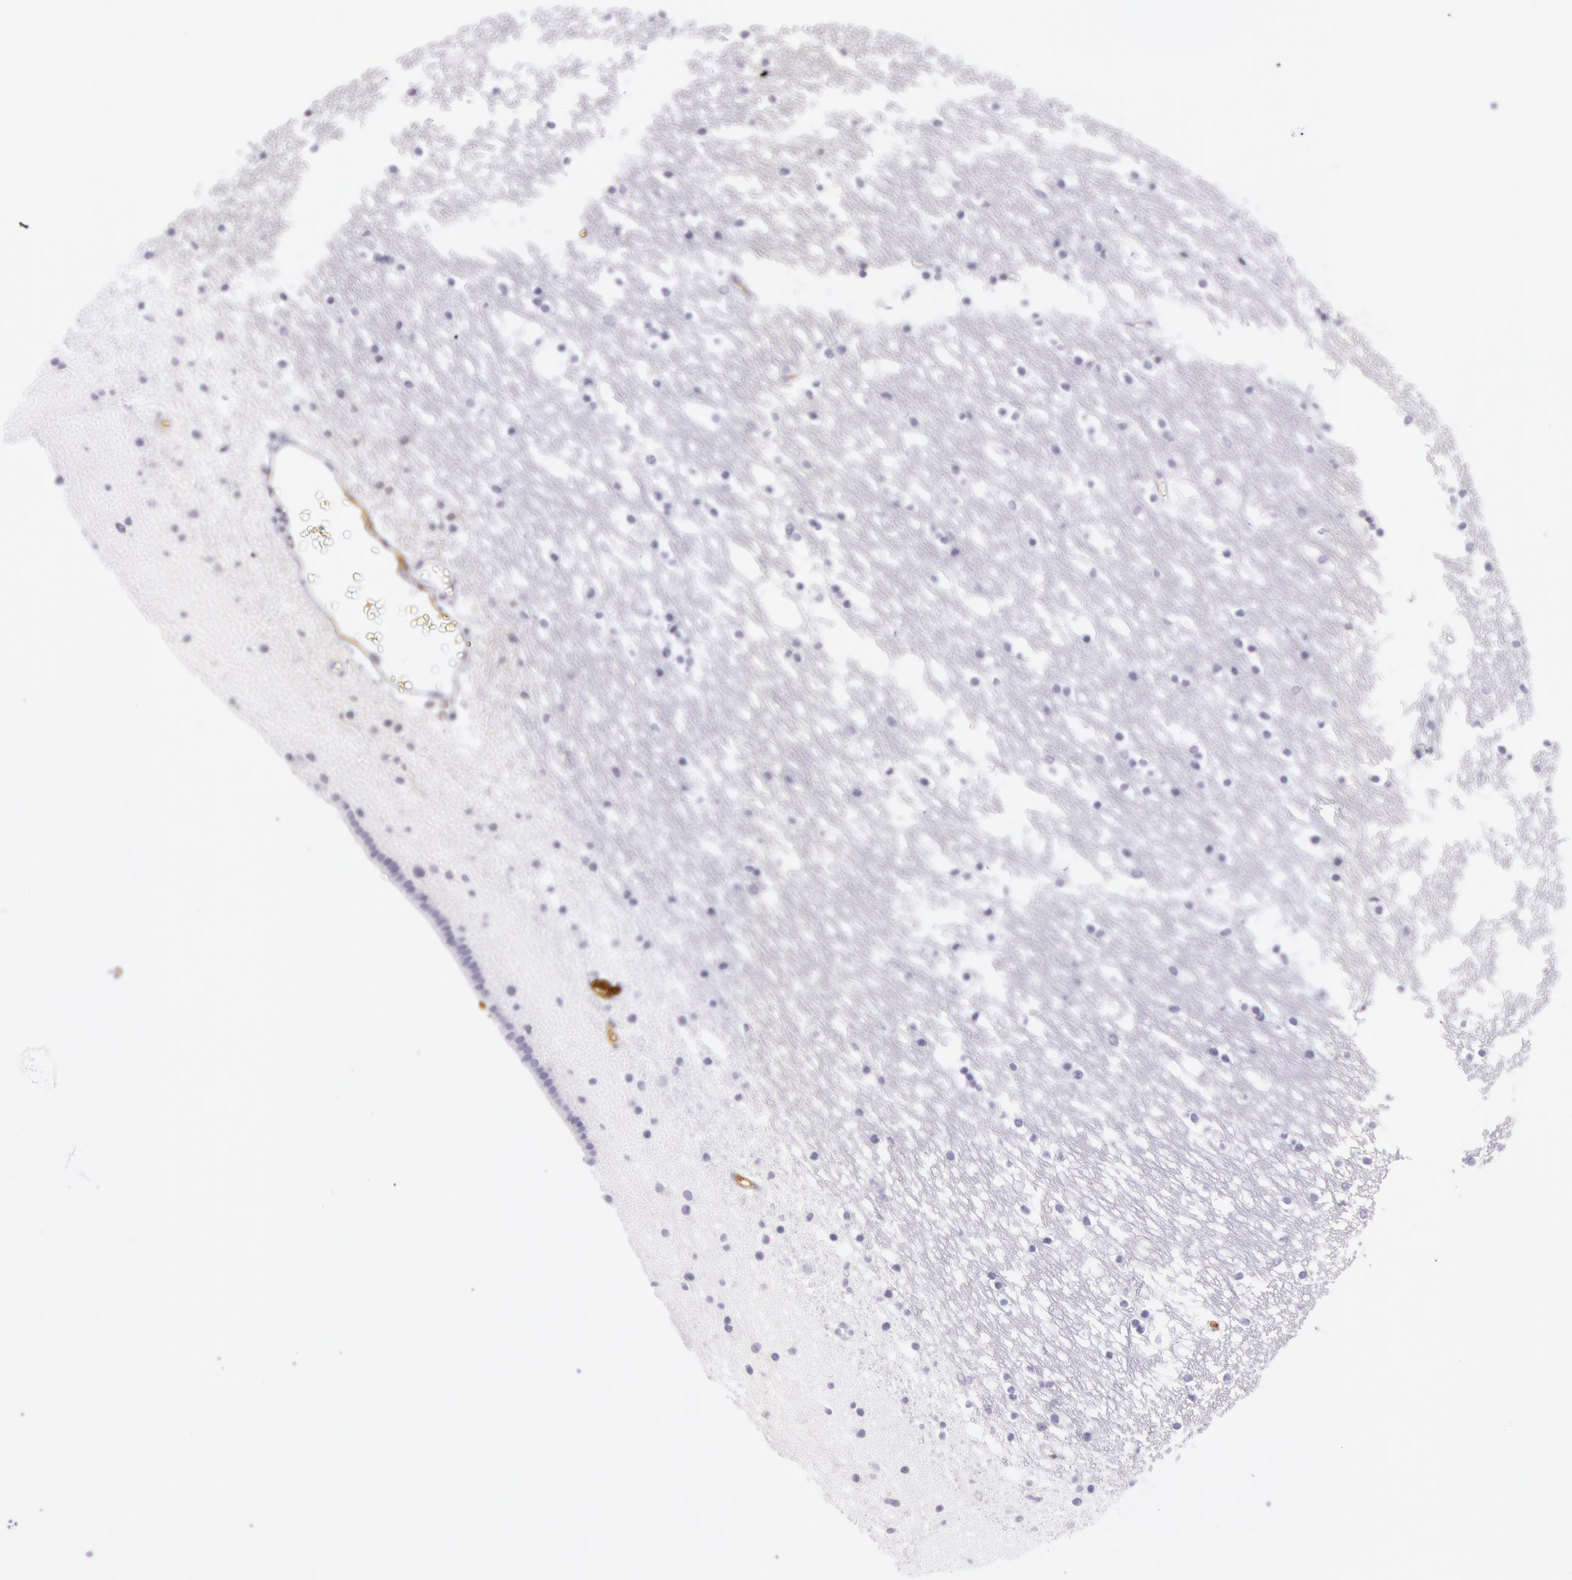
{"staining": {"intensity": "negative", "quantity": "none", "location": "none"}, "tissue": "caudate", "cell_type": "Glial cells", "image_type": "normal", "snomed": [{"axis": "morphology", "description": "Normal tissue, NOS"}, {"axis": "topography", "description": "Lateral ventricle wall"}], "caption": "Photomicrograph shows no protein staining in glial cells of normal caudate.", "gene": "IGHG1", "patient": {"sex": "male", "age": 45}}